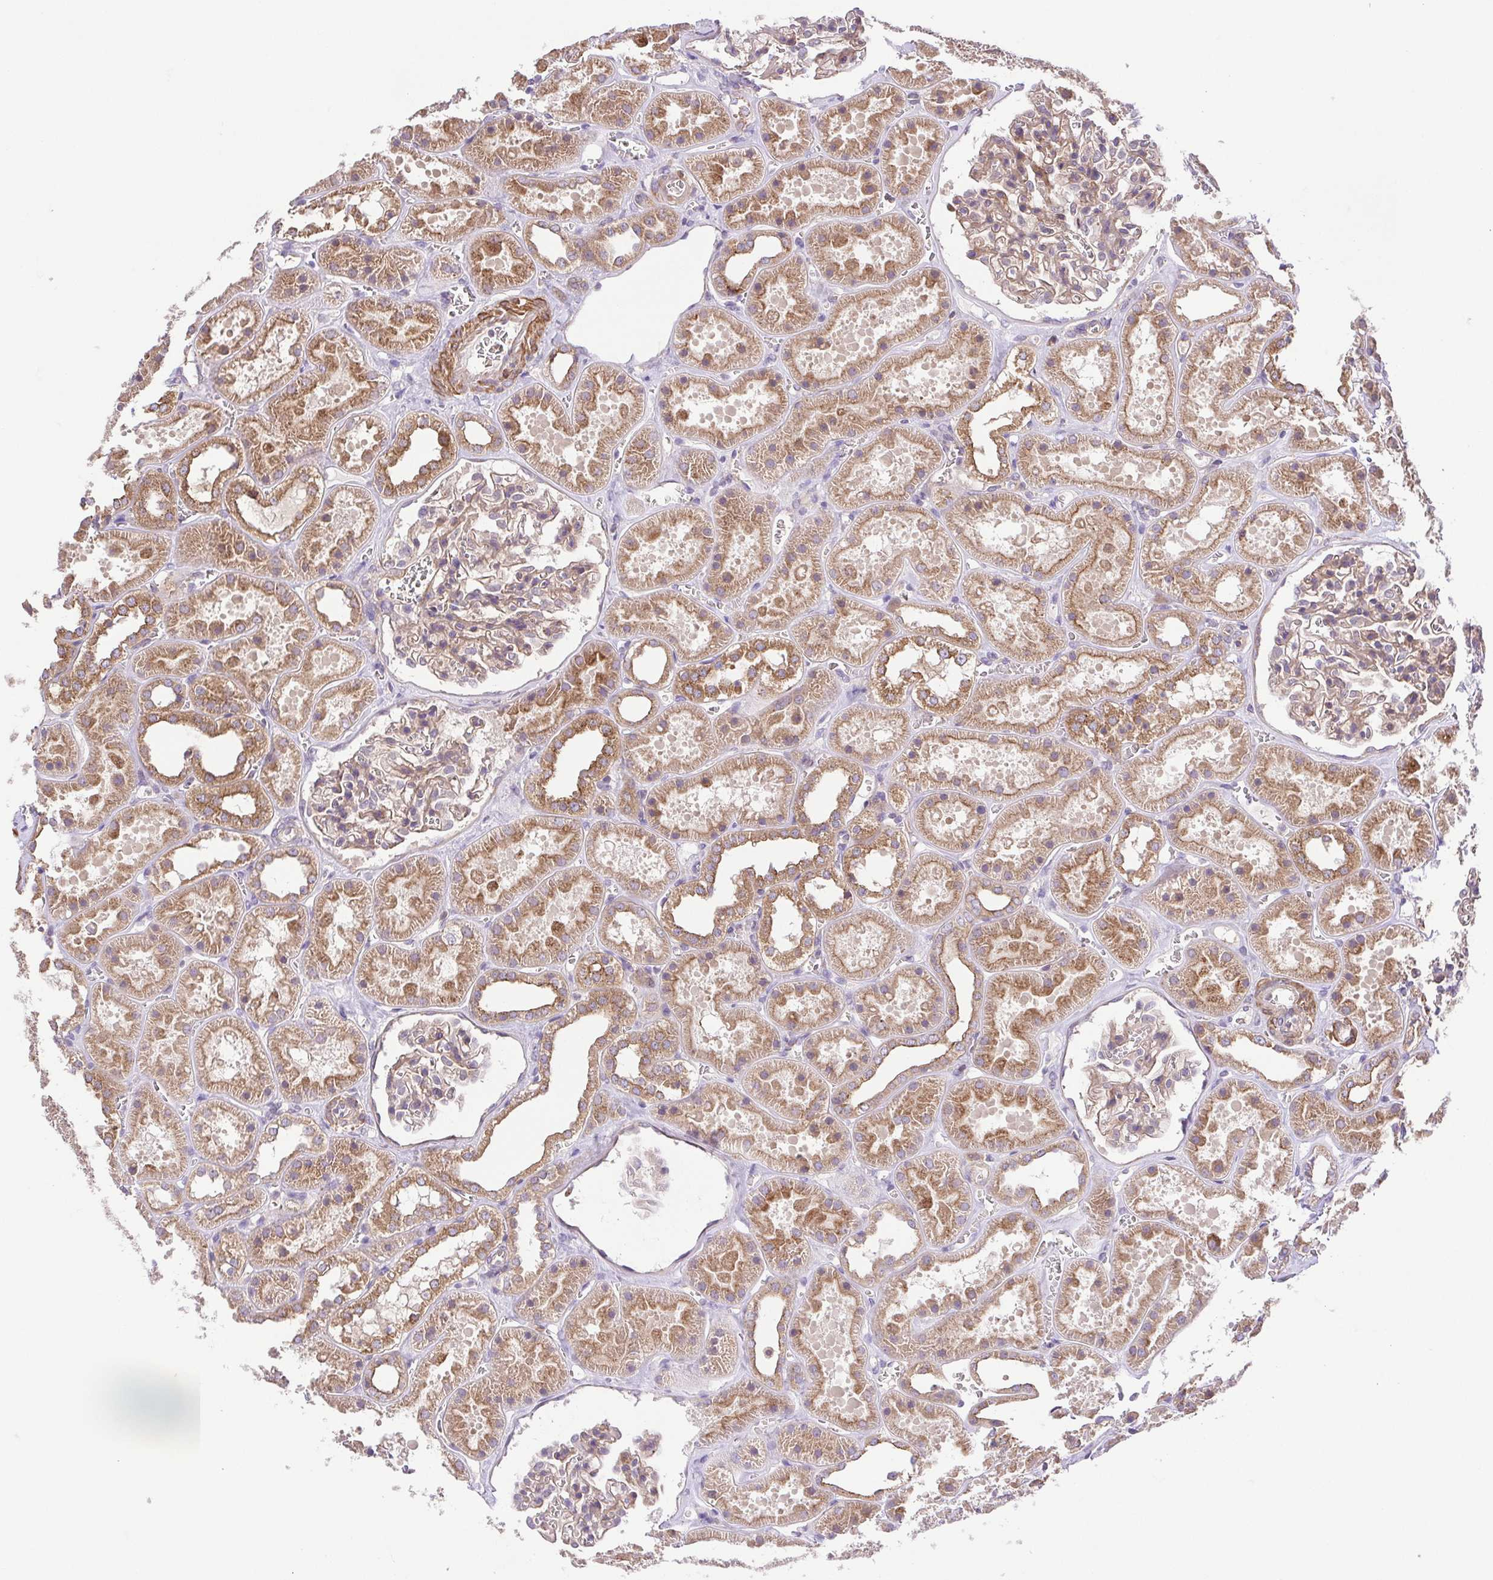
{"staining": {"intensity": "weak", "quantity": "25%-75%", "location": "cytoplasmic/membranous"}, "tissue": "kidney", "cell_type": "Cells in glomeruli", "image_type": "normal", "snomed": [{"axis": "morphology", "description": "Normal tissue, NOS"}, {"axis": "topography", "description": "Kidney"}], "caption": "Unremarkable kidney demonstrates weak cytoplasmic/membranous staining in approximately 25%-75% of cells in glomeruli.", "gene": "IDE", "patient": {"sex": "female", "age": 41}}